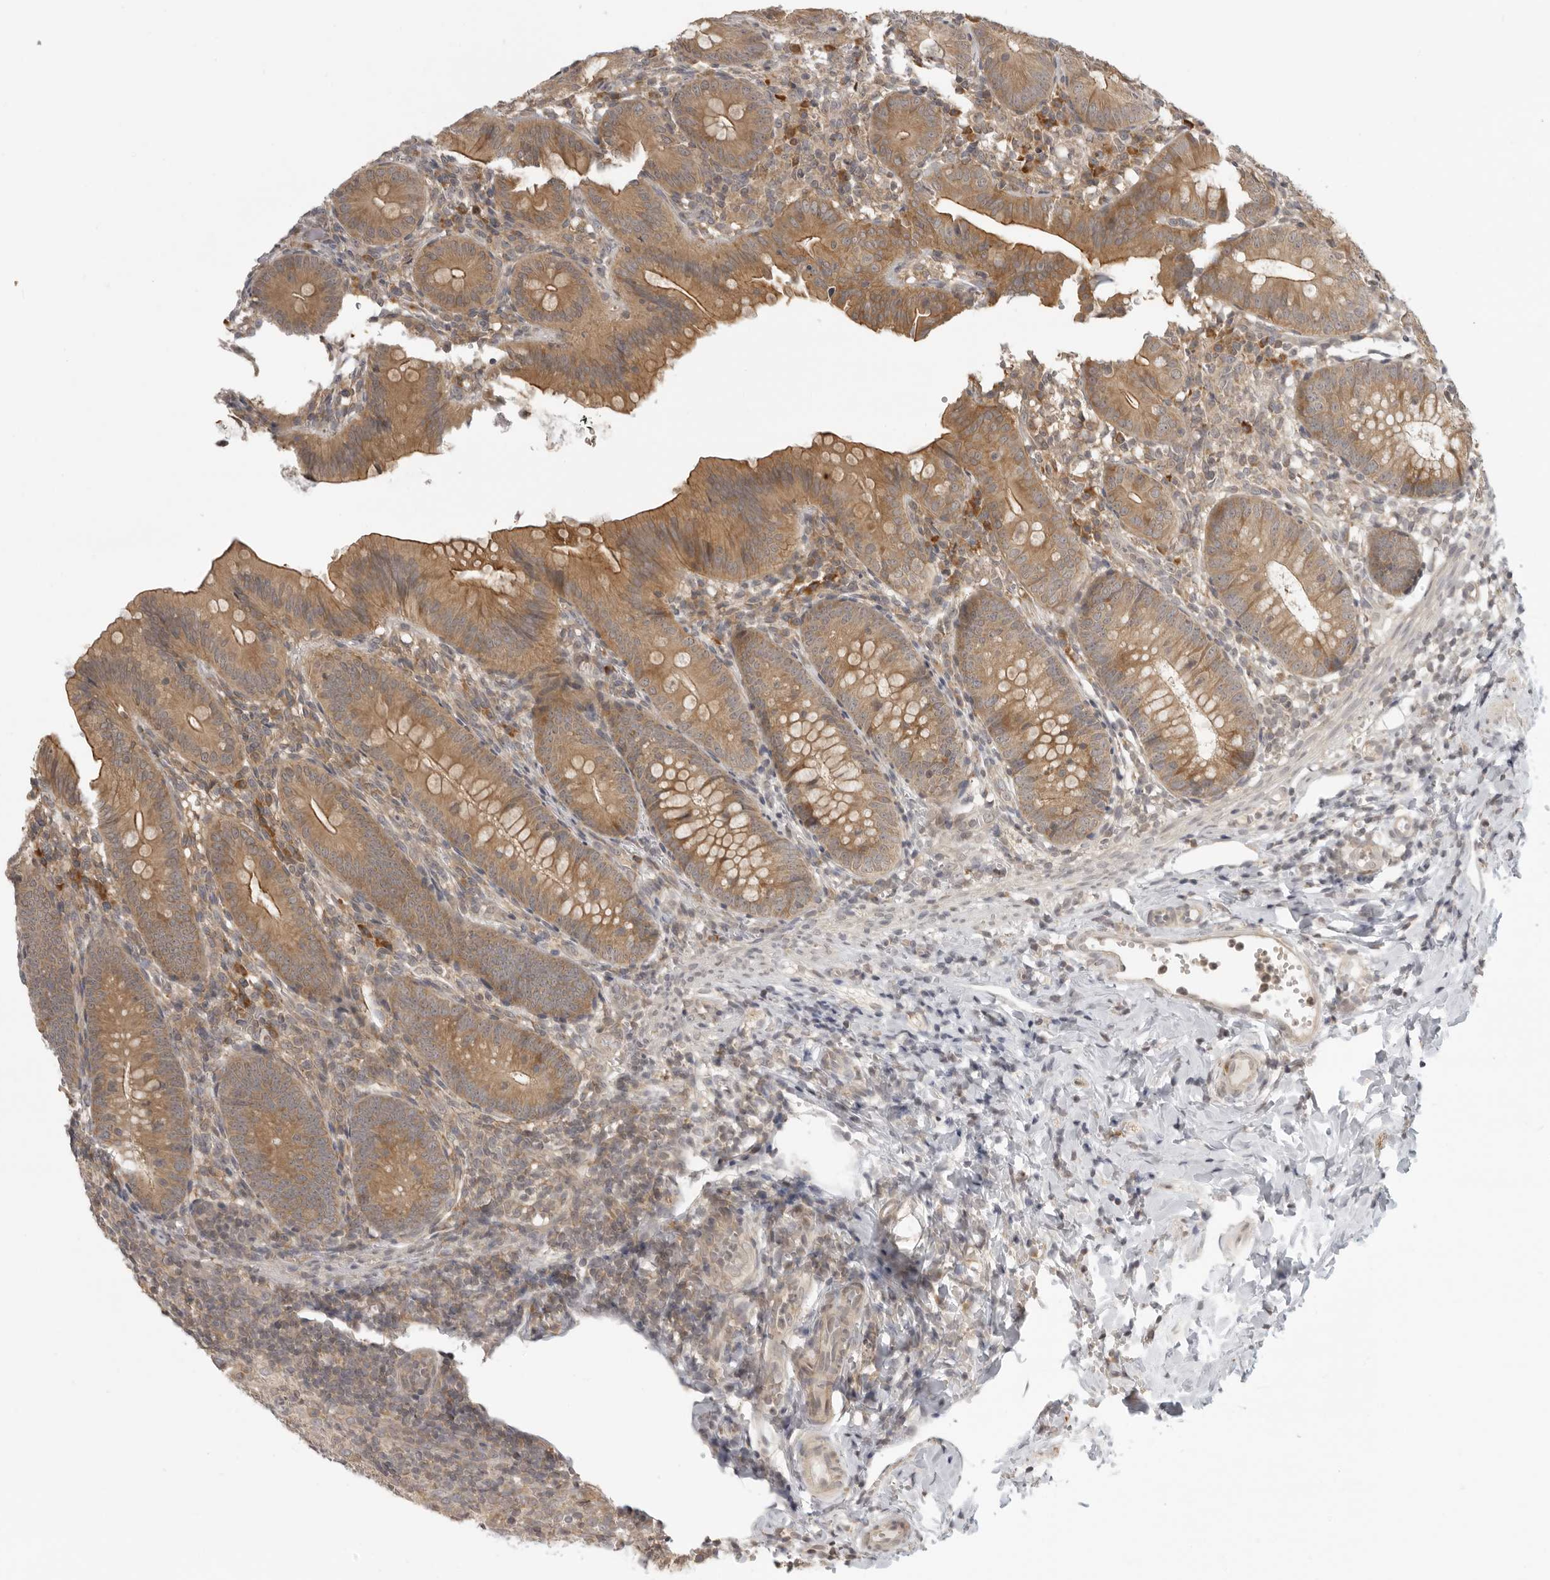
{"staining": {"intensity": "moderate", "quantity": ">75%", "location": "cytoplasmic/membranous"}, "tissue": "appendix", "cell_type": "Glandular cells", "image_type": "normal", "snomed": [{"axis": "morphology", "description": "Normal tissue, NOS"}, {"axis": "topography", "description": "Appendix"}], "caption": "The immunohistochemical stain shows moderate cytoplasmic/membranous staining in glandular cells of unremarkable appendix.", "gene": "PRRC2A", "patient": {"sex": "male", "age": 1}}